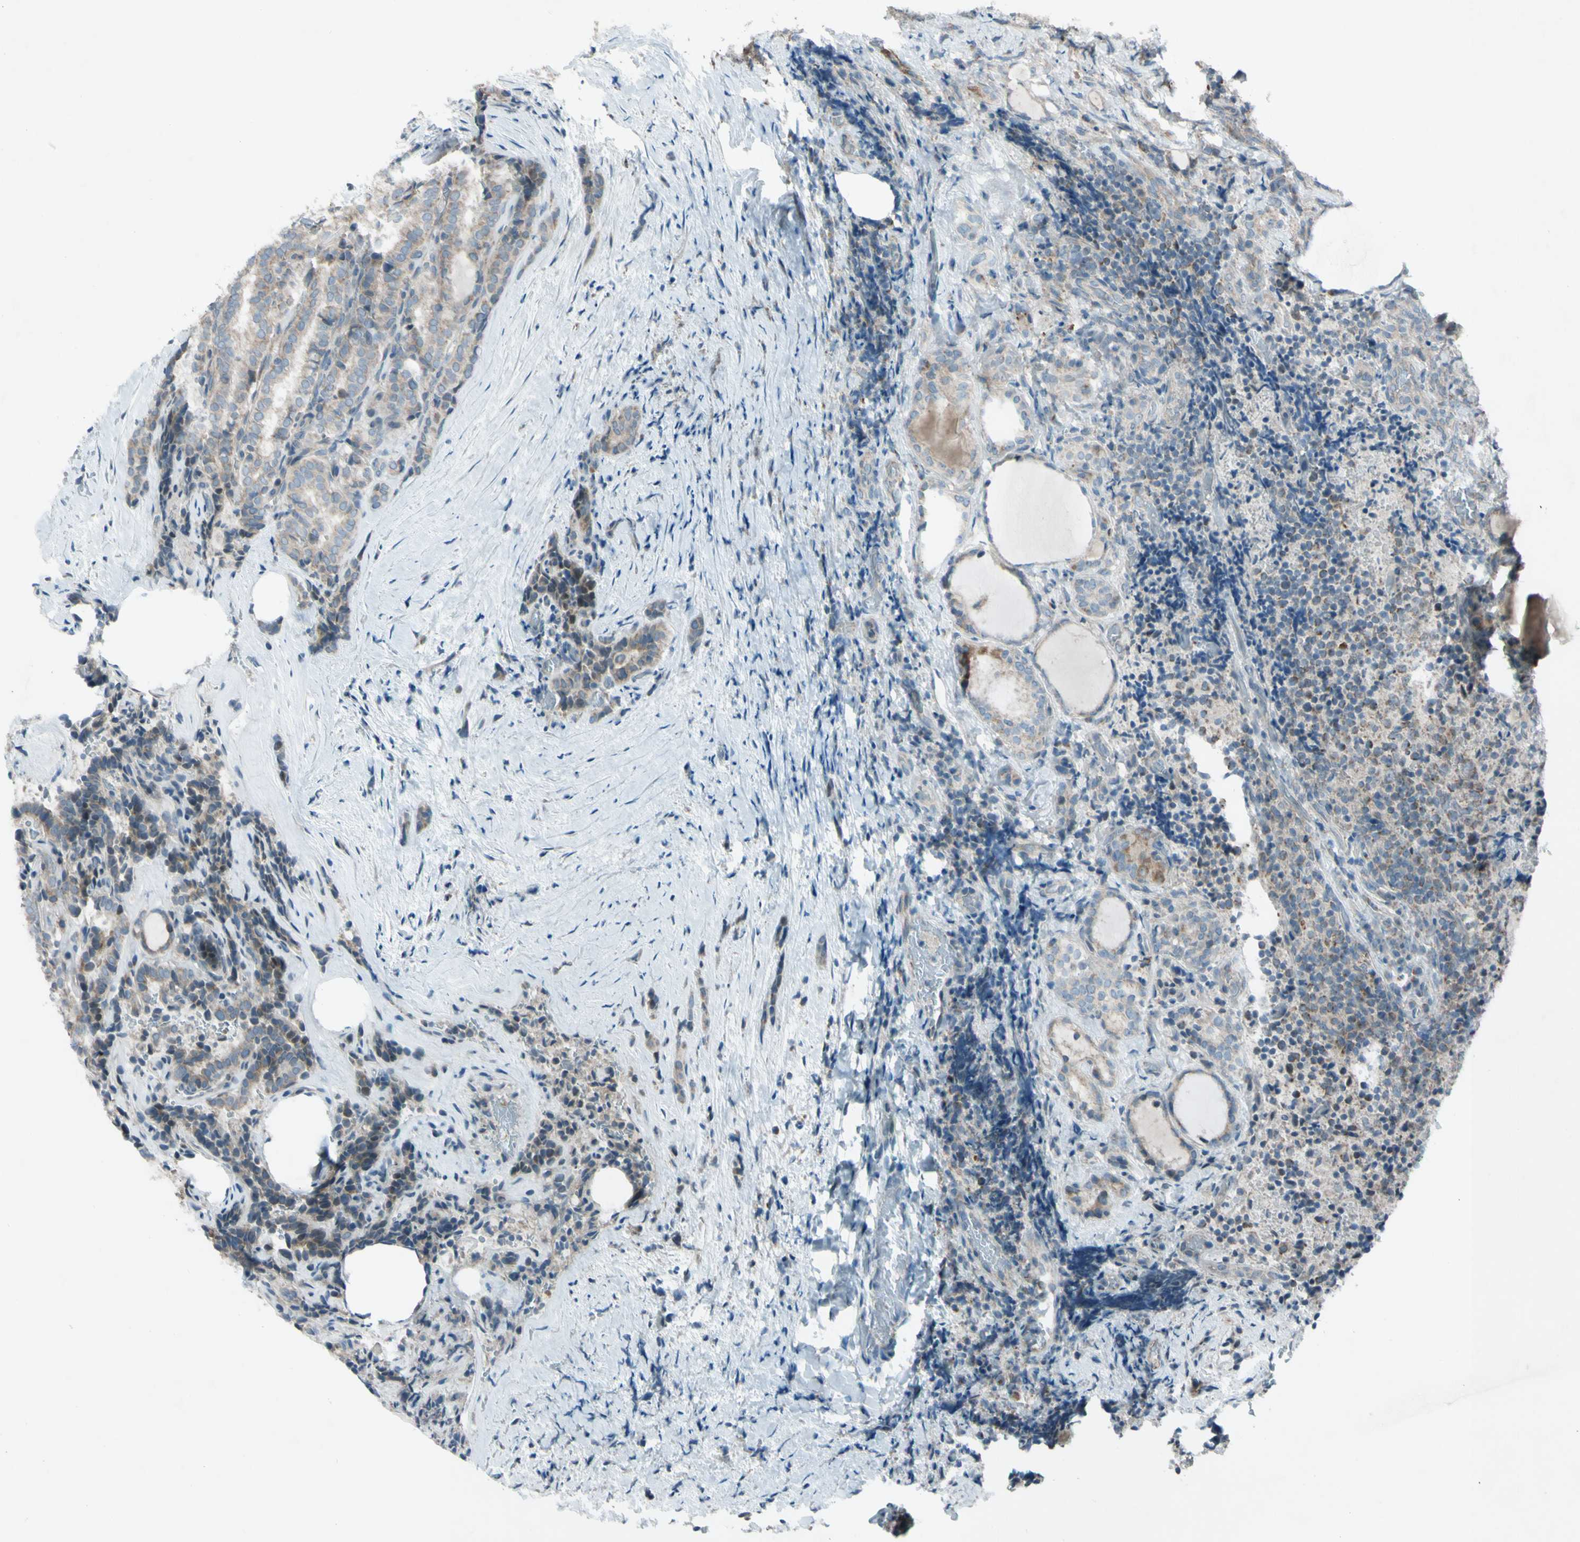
{"staining": {"intensity": "weak", "quantity": "<25%", "location": "cytoplasmic/membranous"}, "tissue": "thyroid cancer", "cell_type": "Tumor cells", "image_type": "cancer", "snomed": [{"axis": "morphology", "description": "Normal tissue, NOS"}, {"axis": "morphology", "description": "Papillary adenocarcinoma, NOS"}, {"axis": "topography", "description": "Thyroid gland"}], "caption": "This is a photomicrograph of IHC staining of thyroid cancer (papillary adenocarcinoma), which shows no positivity in tumor cells.", "gene": "ACOT8", "patient": {"sex": "female", "age": 30}}